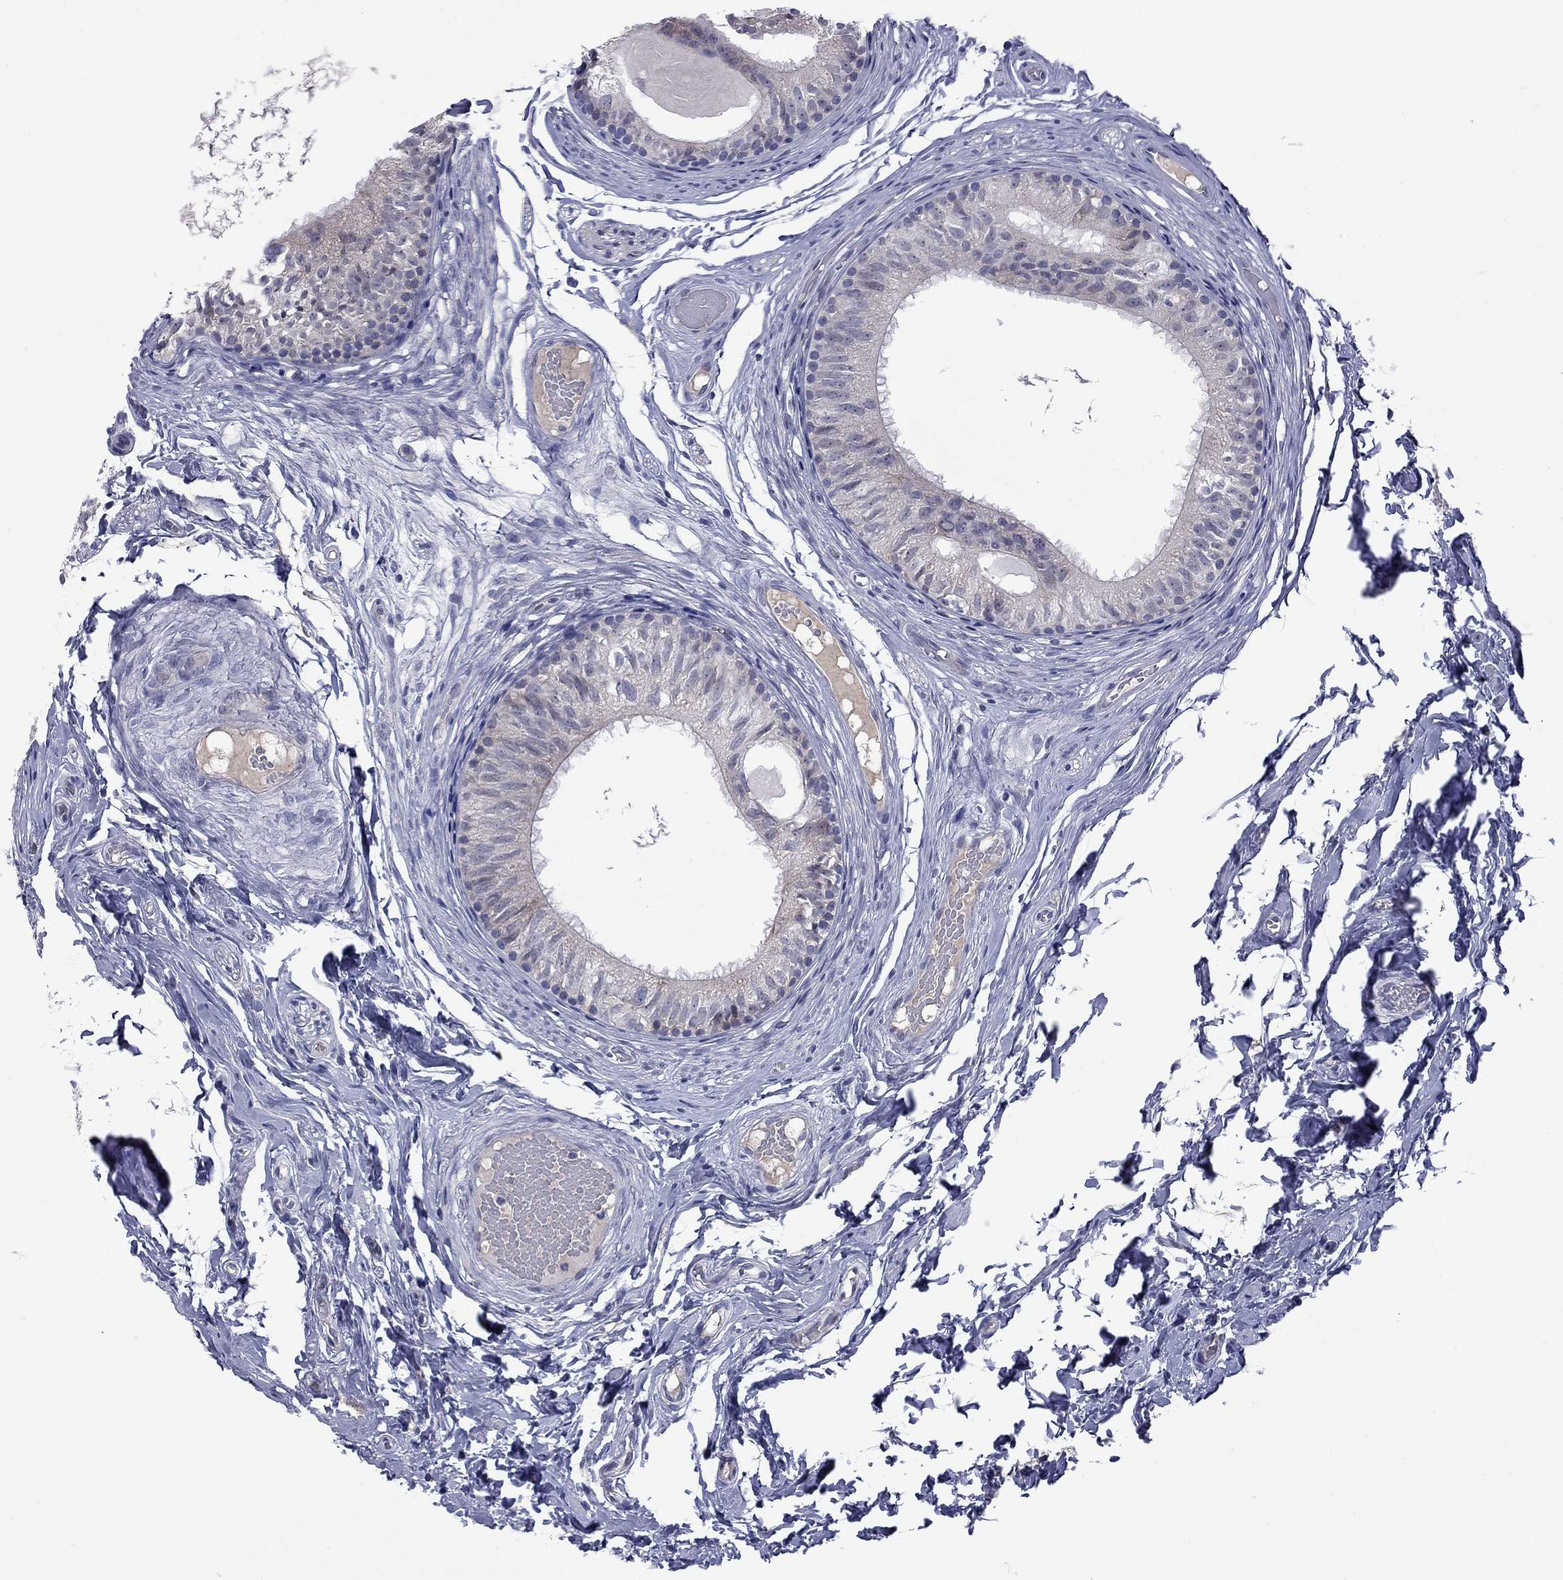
{"staining": {"intensity": "negative", "quantity": "none", "location": "none"}, "tissue": "epididymis", "cell_type": "Glandular cells", "image_type": "normal", "snomed": [{"axis": "morphology", "description": "Normal tissue, NOS"}, {"axis": "topography", "description": "Epididymis"}], "caption": "Immunohistochemistry photomicrograph of benign epididymis: human epididymis stained with DAB (3,3'-diaminobenzidine) displays no significant protein staining in glandular cells.", "gene": "UNC119B", "patient": {"sex": "male", "age": 29}}